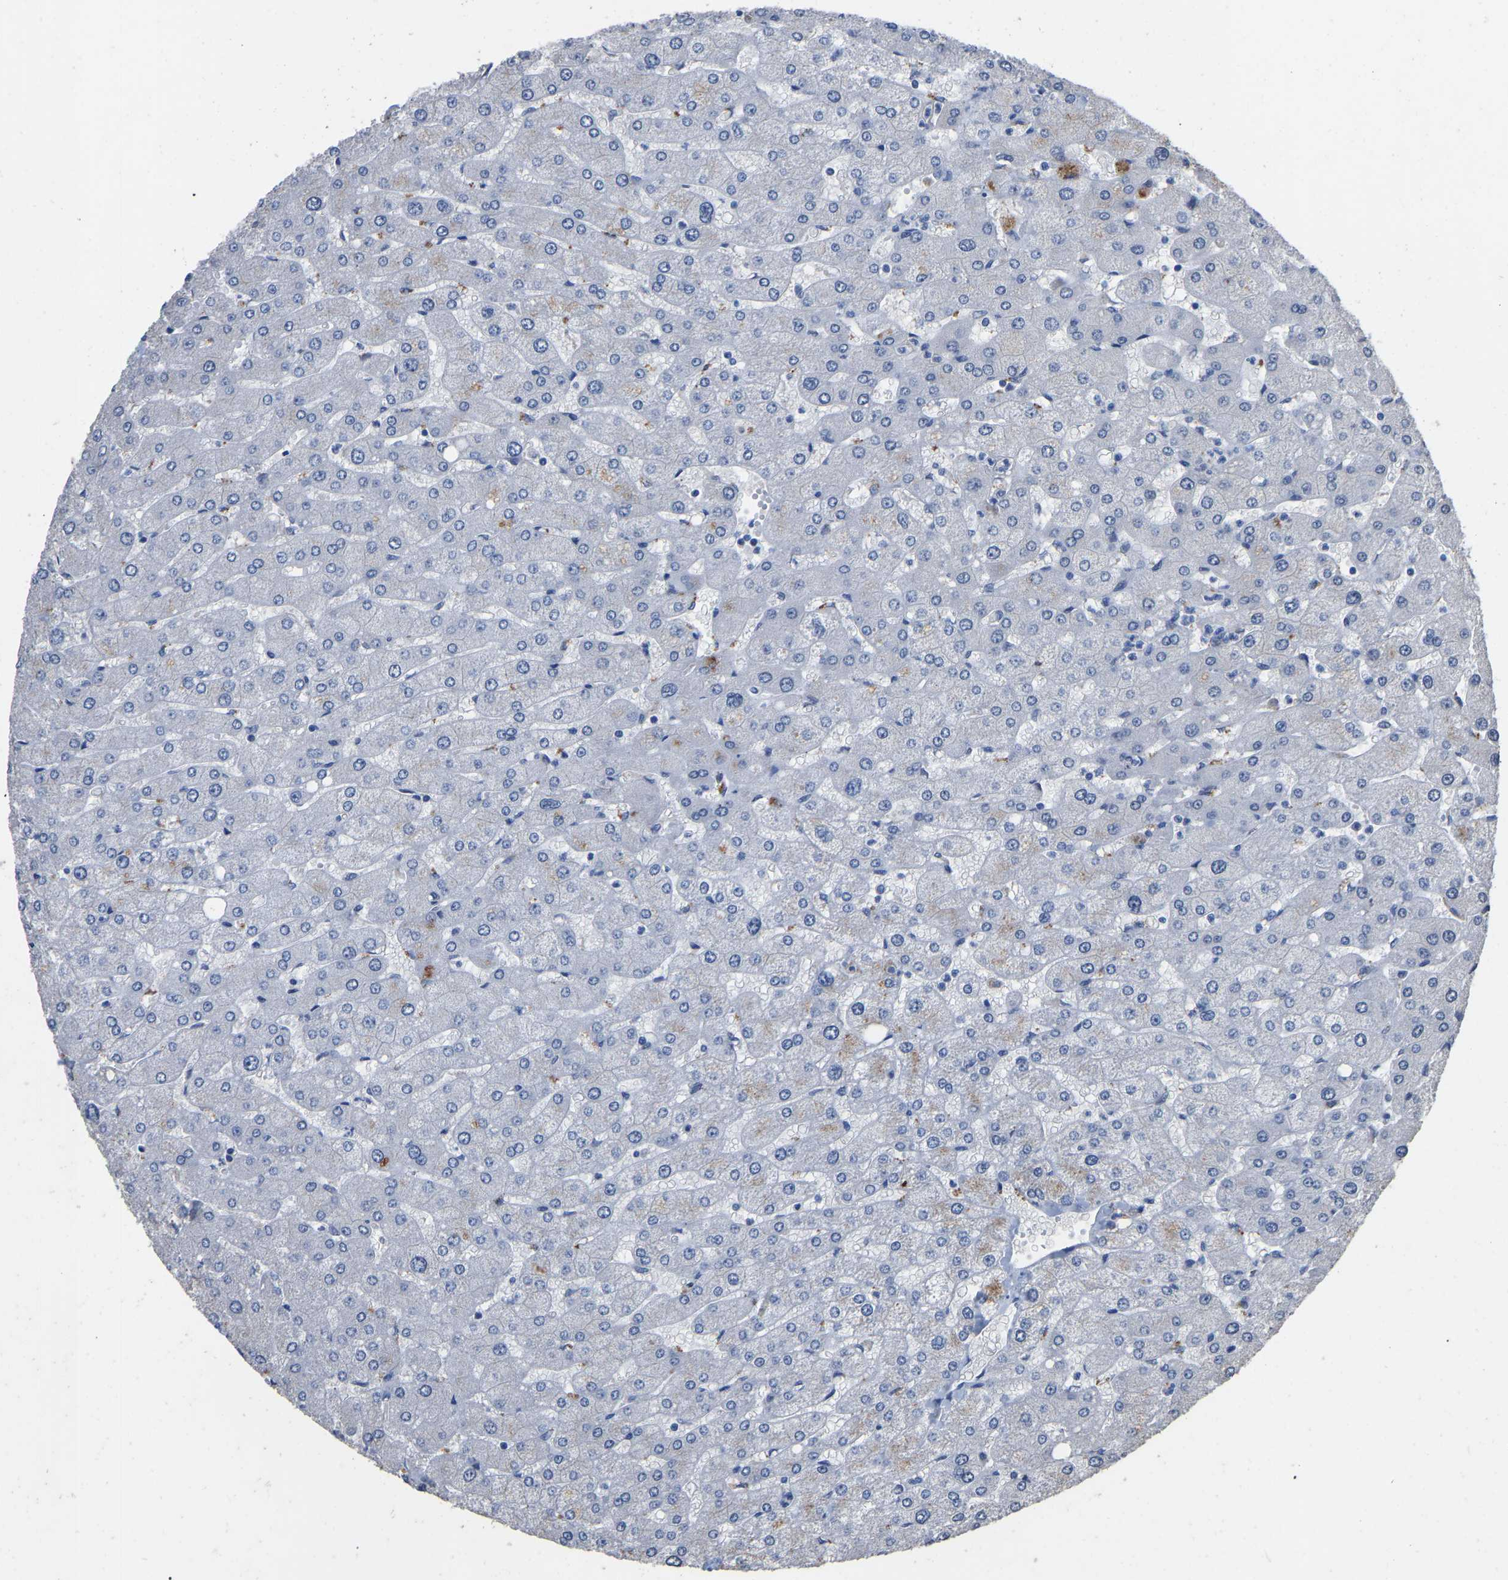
{"staining": {"intensity": "negative", "quantity": "none", "location": "none"}, "tissue": "liver", "cell_type": "Cholangiocytes", "image_type": "normal", "snomed": [{"axis": "morphology", "description": "Normal tissue, NOS"}, {"axis": "topography", "description": "Liver"}], "caption": "IHC image of unremarkable human liver stained for a protein (brown), which exhibits no expression in cholangiocytes. (DAB (3,3'-diaminobenzidine) immunohistochemistry visualized using brightfield microscopy, high magnification).", "gene": "QKI", "patient": {"sex": "male", "age": 55}}